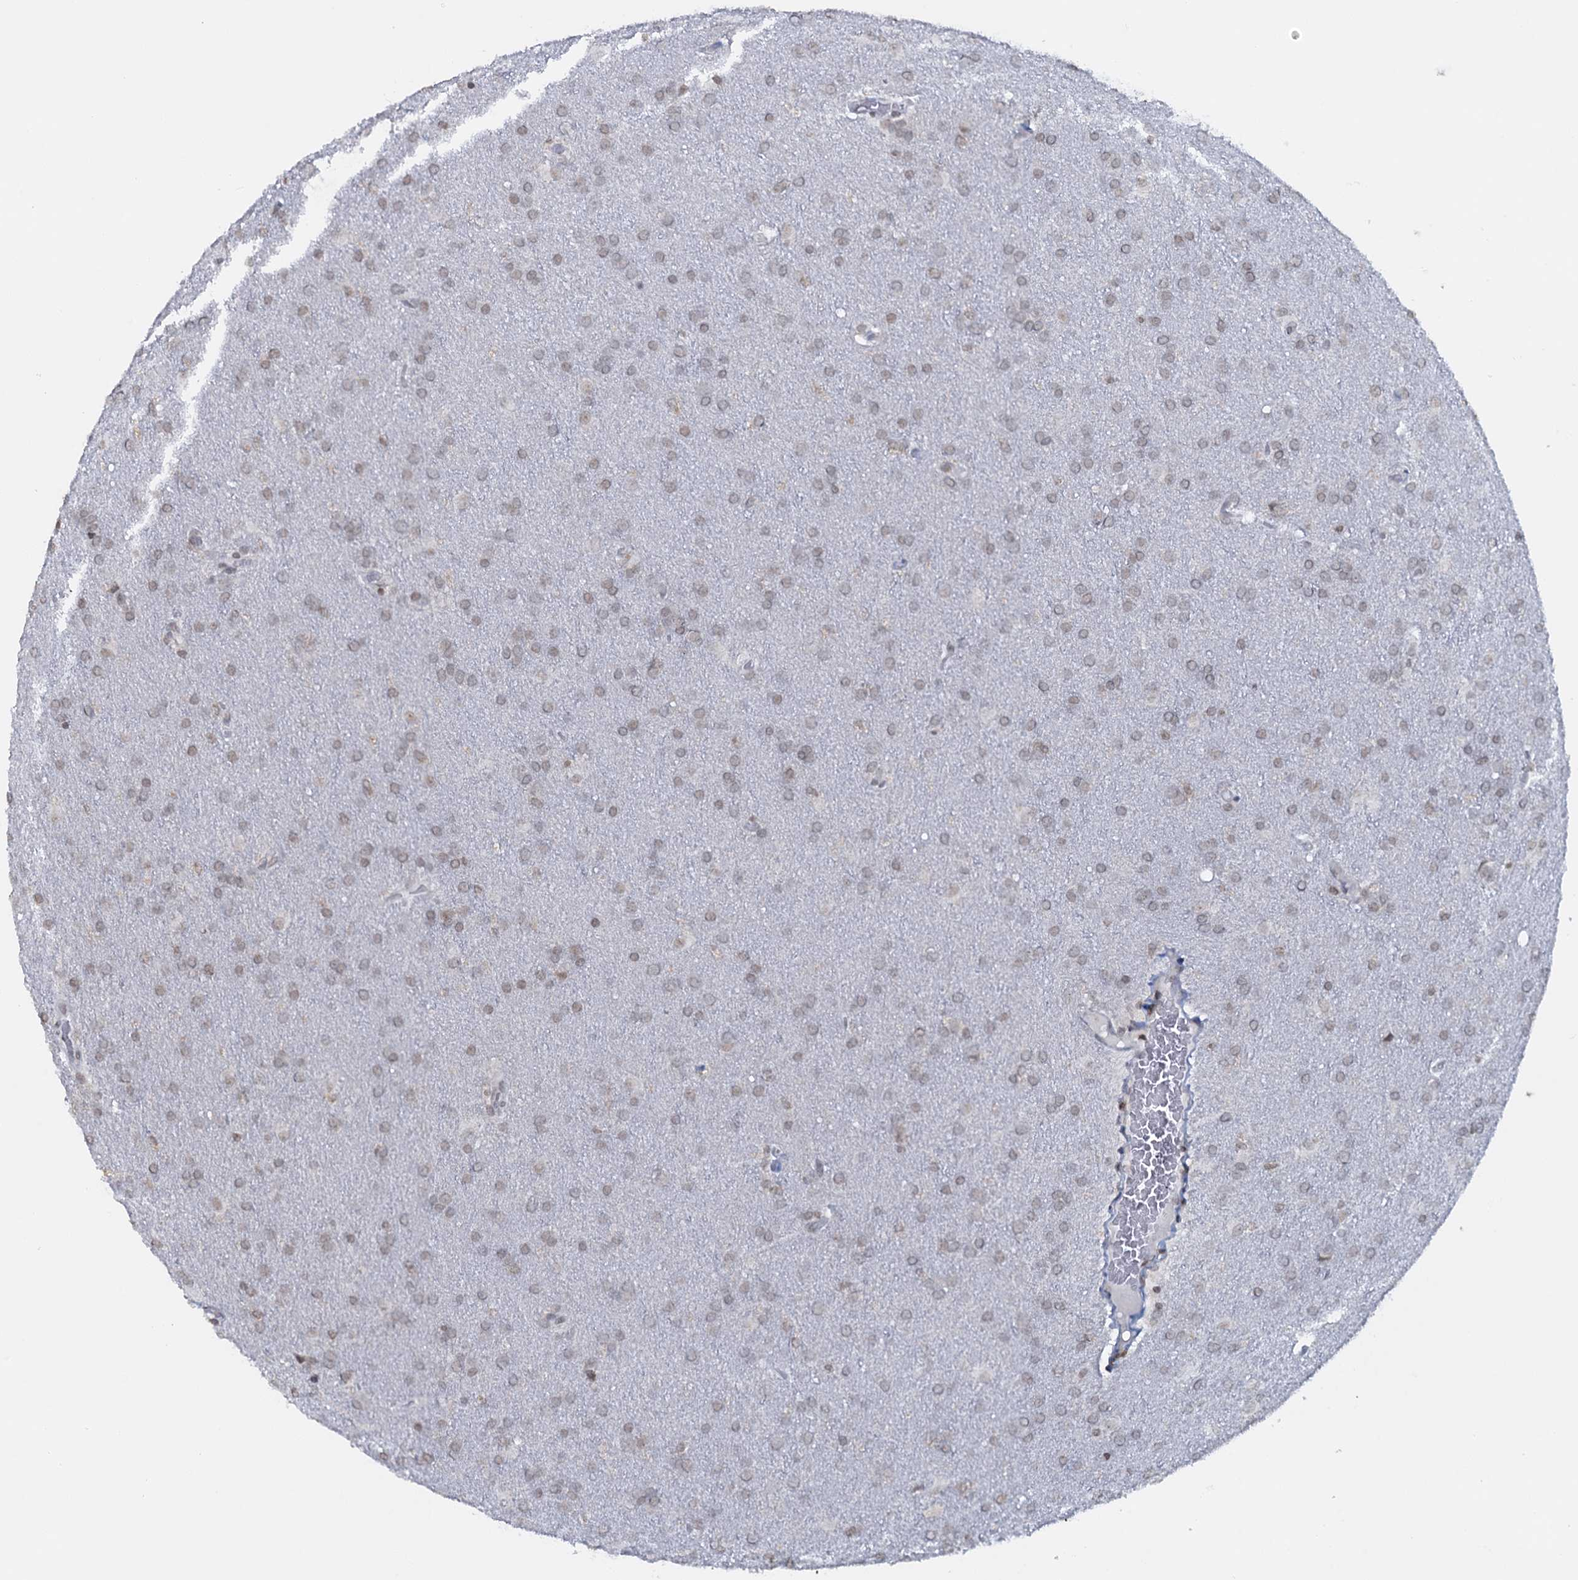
{"staining": {"intensity": "negative", "quantity": "none", "location": "none"}, "tissue": "glioma", "cell_type": "Tumor cells", "image_type": "cancer", "snomed": [{"axis": "morphology", "description": "Glioma, malignant, Low grade"}, {"axis": "topography", "description": "Brain"}], "caption": "DAB (3,3'-diaminobenzidine) immunohistochemical staining of glioma demonstrates no significant expression in tumor cells.", "gene": "FYB1", "patient": {"sex": "female", "age": 32}}